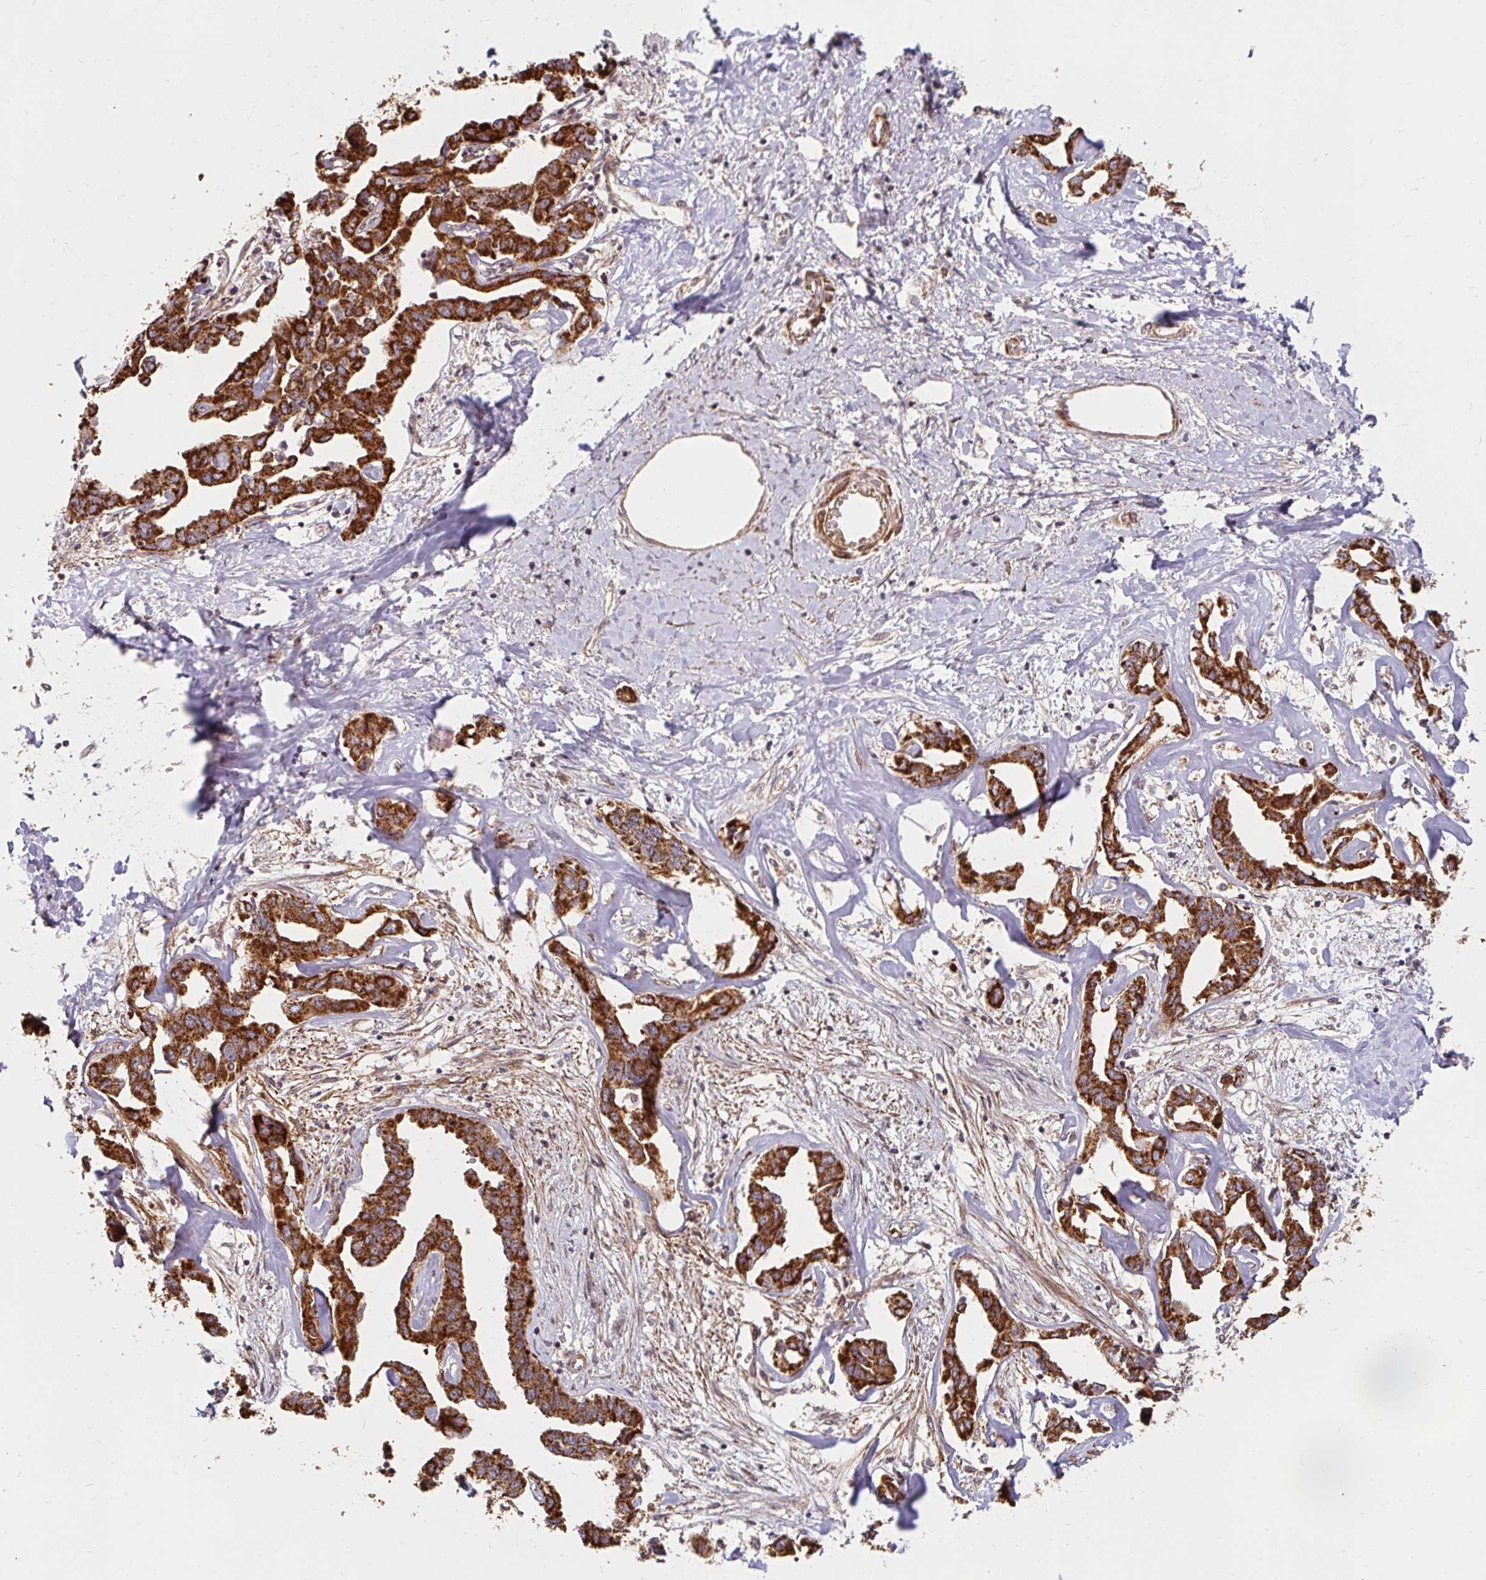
{"staining": {"intensity": "strong", "quantity": ">75%", "location": "cytoplasmic/membranous"}, "tissue": "liver cancer", "cell_type": "Tumor cells", "image_type": "cancer", "snomed": [{"axis": "morphology", "description": "Cholangiocarcinoma"}, {"axis": "topography", "description": "Liver"}], "caption": "Immunohistochemical staining of liver cholangiocarcinoma shows high levels of strong cytoplasmic/membranous protein expression in about >75% of tumor cells.", "gene": "BTF3", "patient": {"sex": "male", "age": 59}}